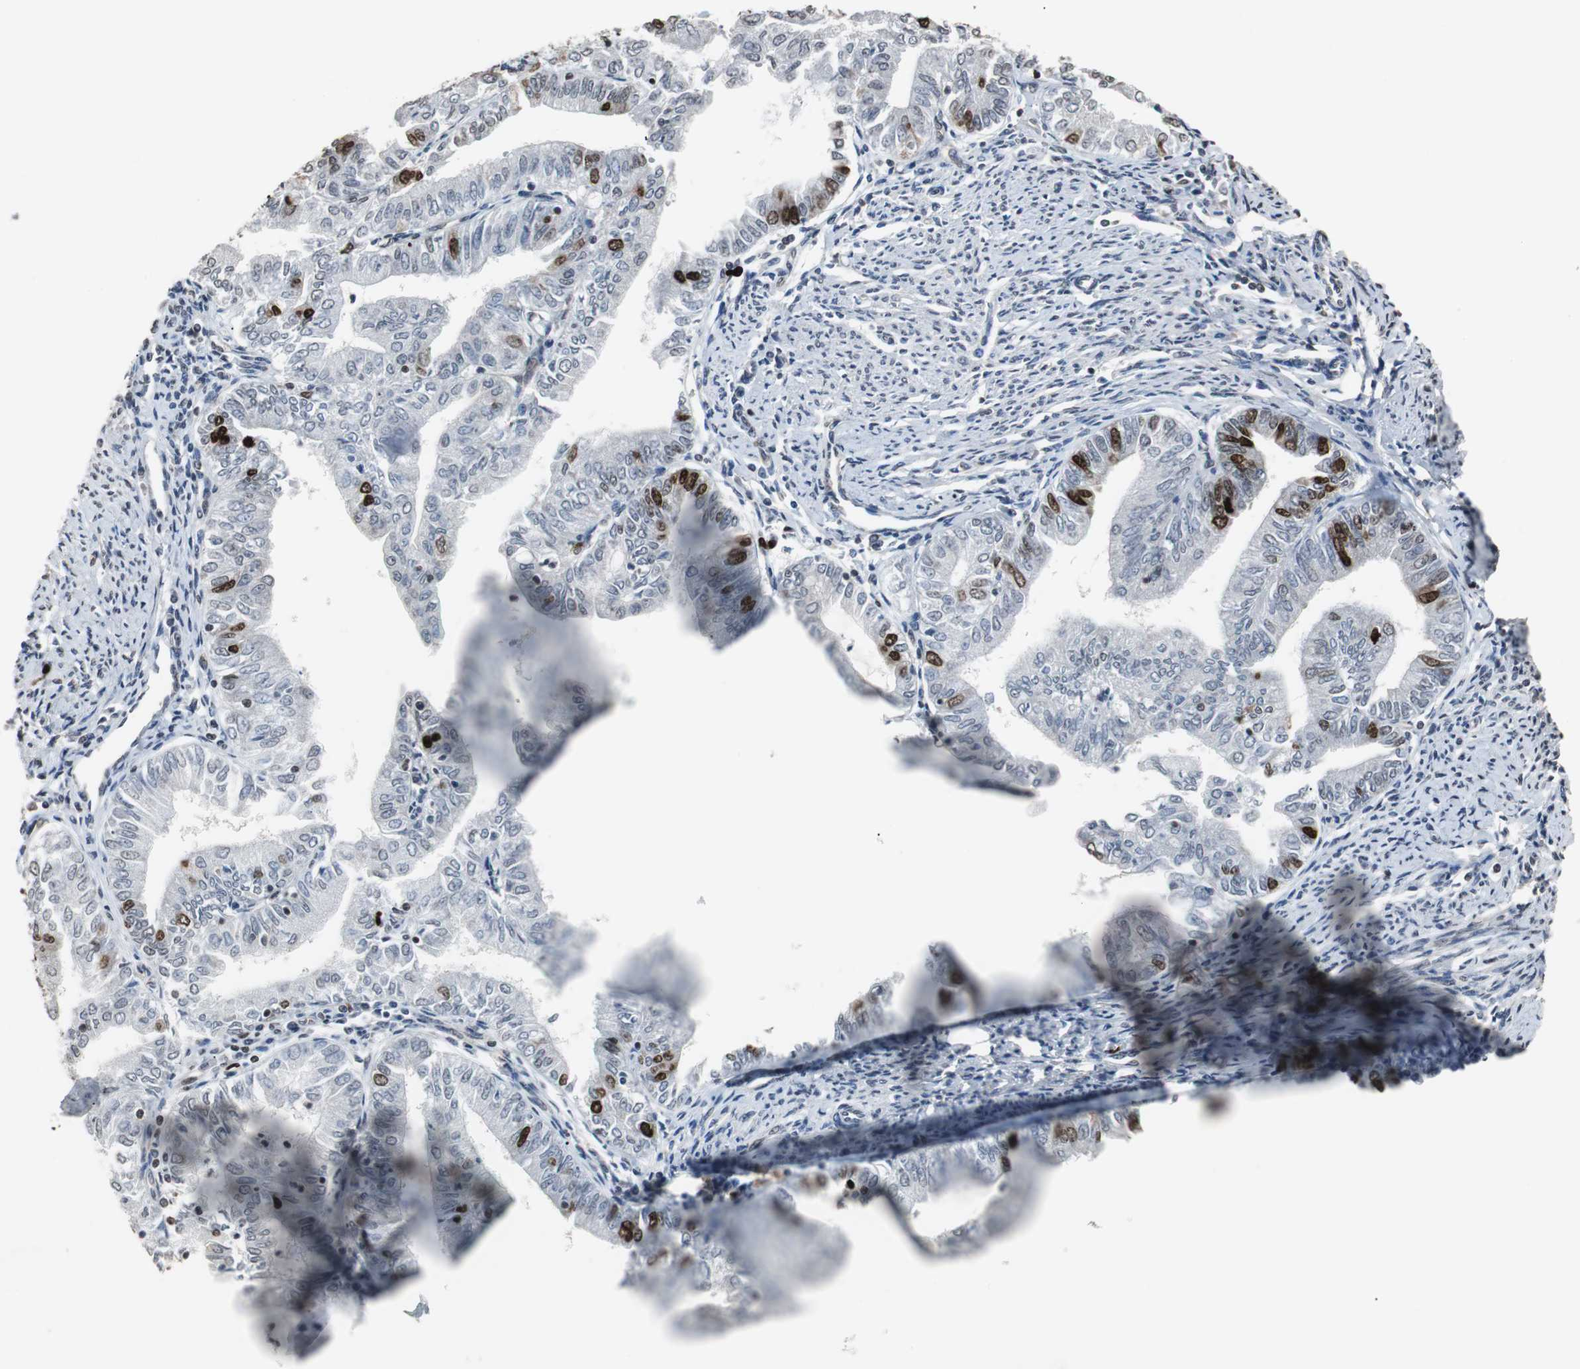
{"staining": {"intensity": "strong", "quantity": "<25%", "location": "nuclear"}, "tissue": "endometrial cancer", "cell_type": "Tumor cells", "image_type": "cancer", "snomed": [{"axis": "morphology", "description": "Adenocarcinoma, NOS"}, {"axis": "topography", "description": "Endometrium"}], "caption": "This histopathology image displays adenocarcinoma (endometrial) stained with IHC to label a protein in brown. The nuclear of tumor cells show strong positivity for the protein. Nuclei are counter-stained blue.", "gene": "TOP2A", "patient": {"sex": "female", "age": 66}}